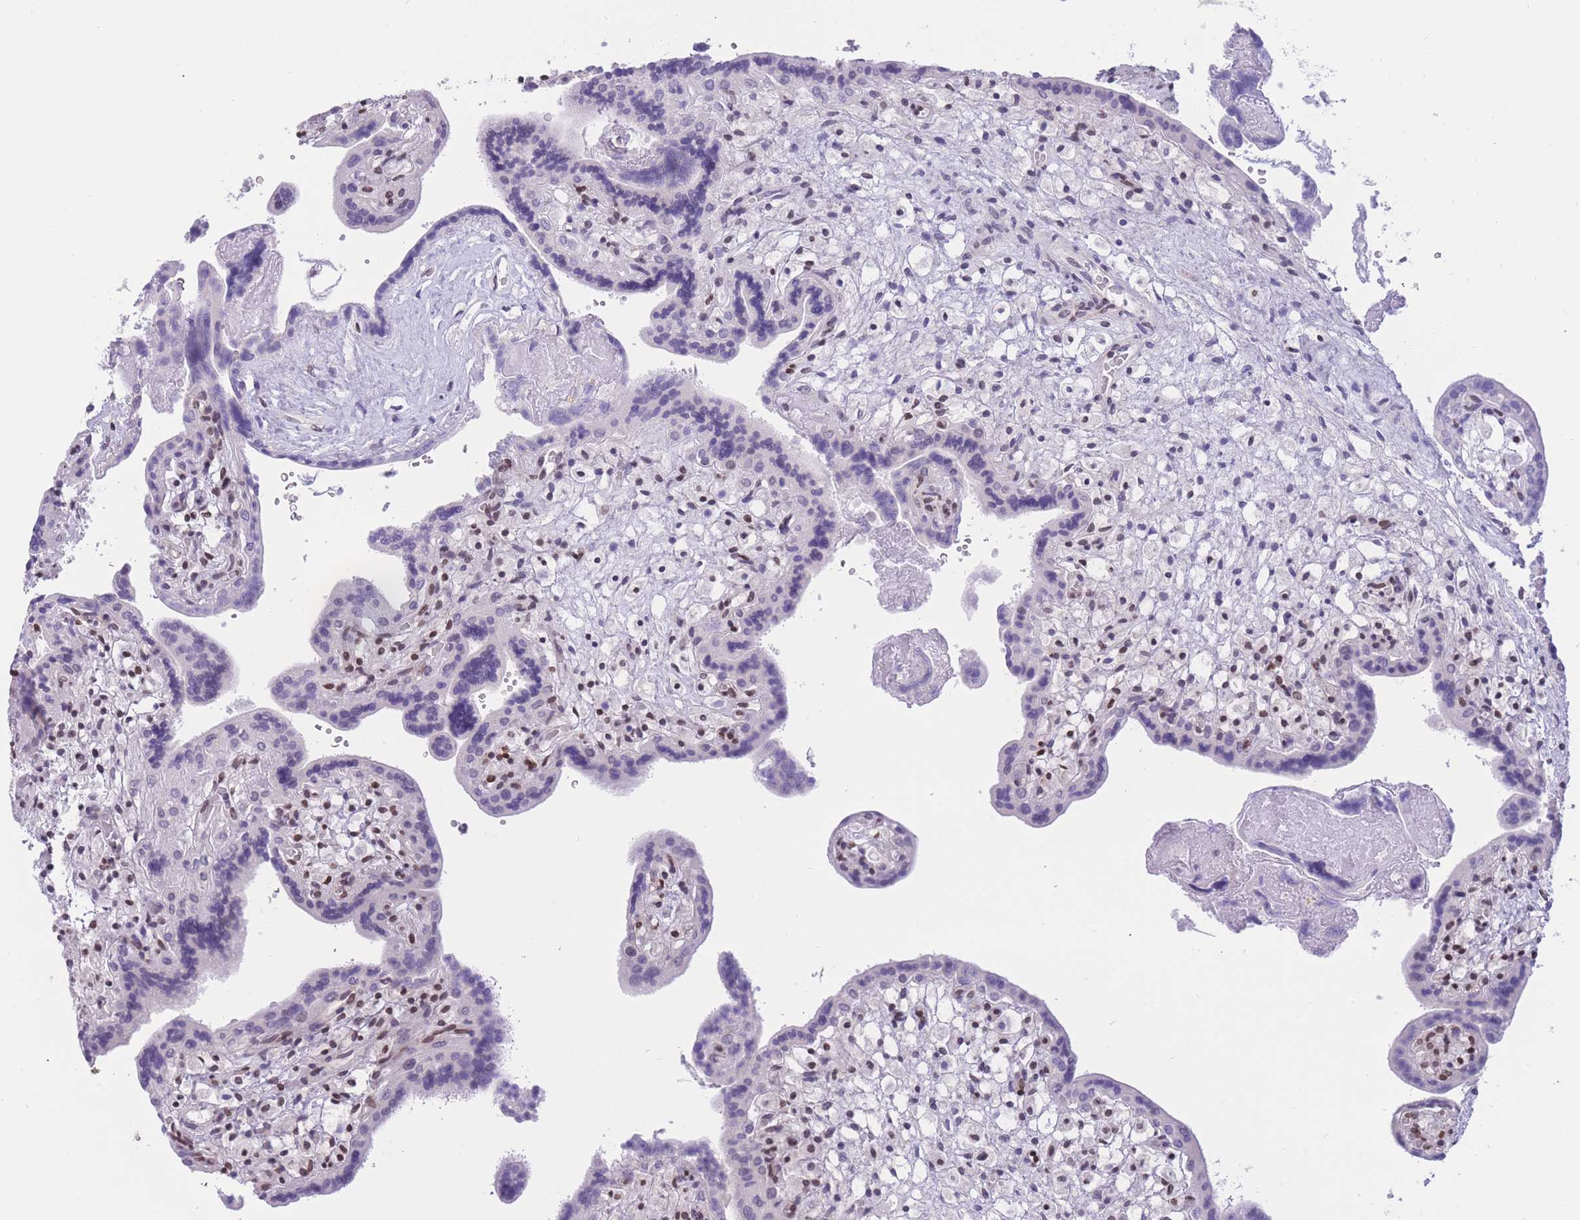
{"staining": {"intensity": "moderate", "quantity": "<25%", "location": "nuclear"}, "tissue": "placenta", "cell_type": "Trophoblastic cells", "image_type": "normal", "snomed": [{"axis": "morphology", "description": "Normal tissue, NOS"}, {"axis": "topography", "description": "Placenta"}], "caption": "This micrograph shows unremarkable placenta stained with IHC to label a protein in brown. The nuclear of trophoblastic cells show moderate positivity for the protein. Nuclei are counter-stained blue.", "gene": "HMGN1", "patient": {"sex": "female", "age": 37}}